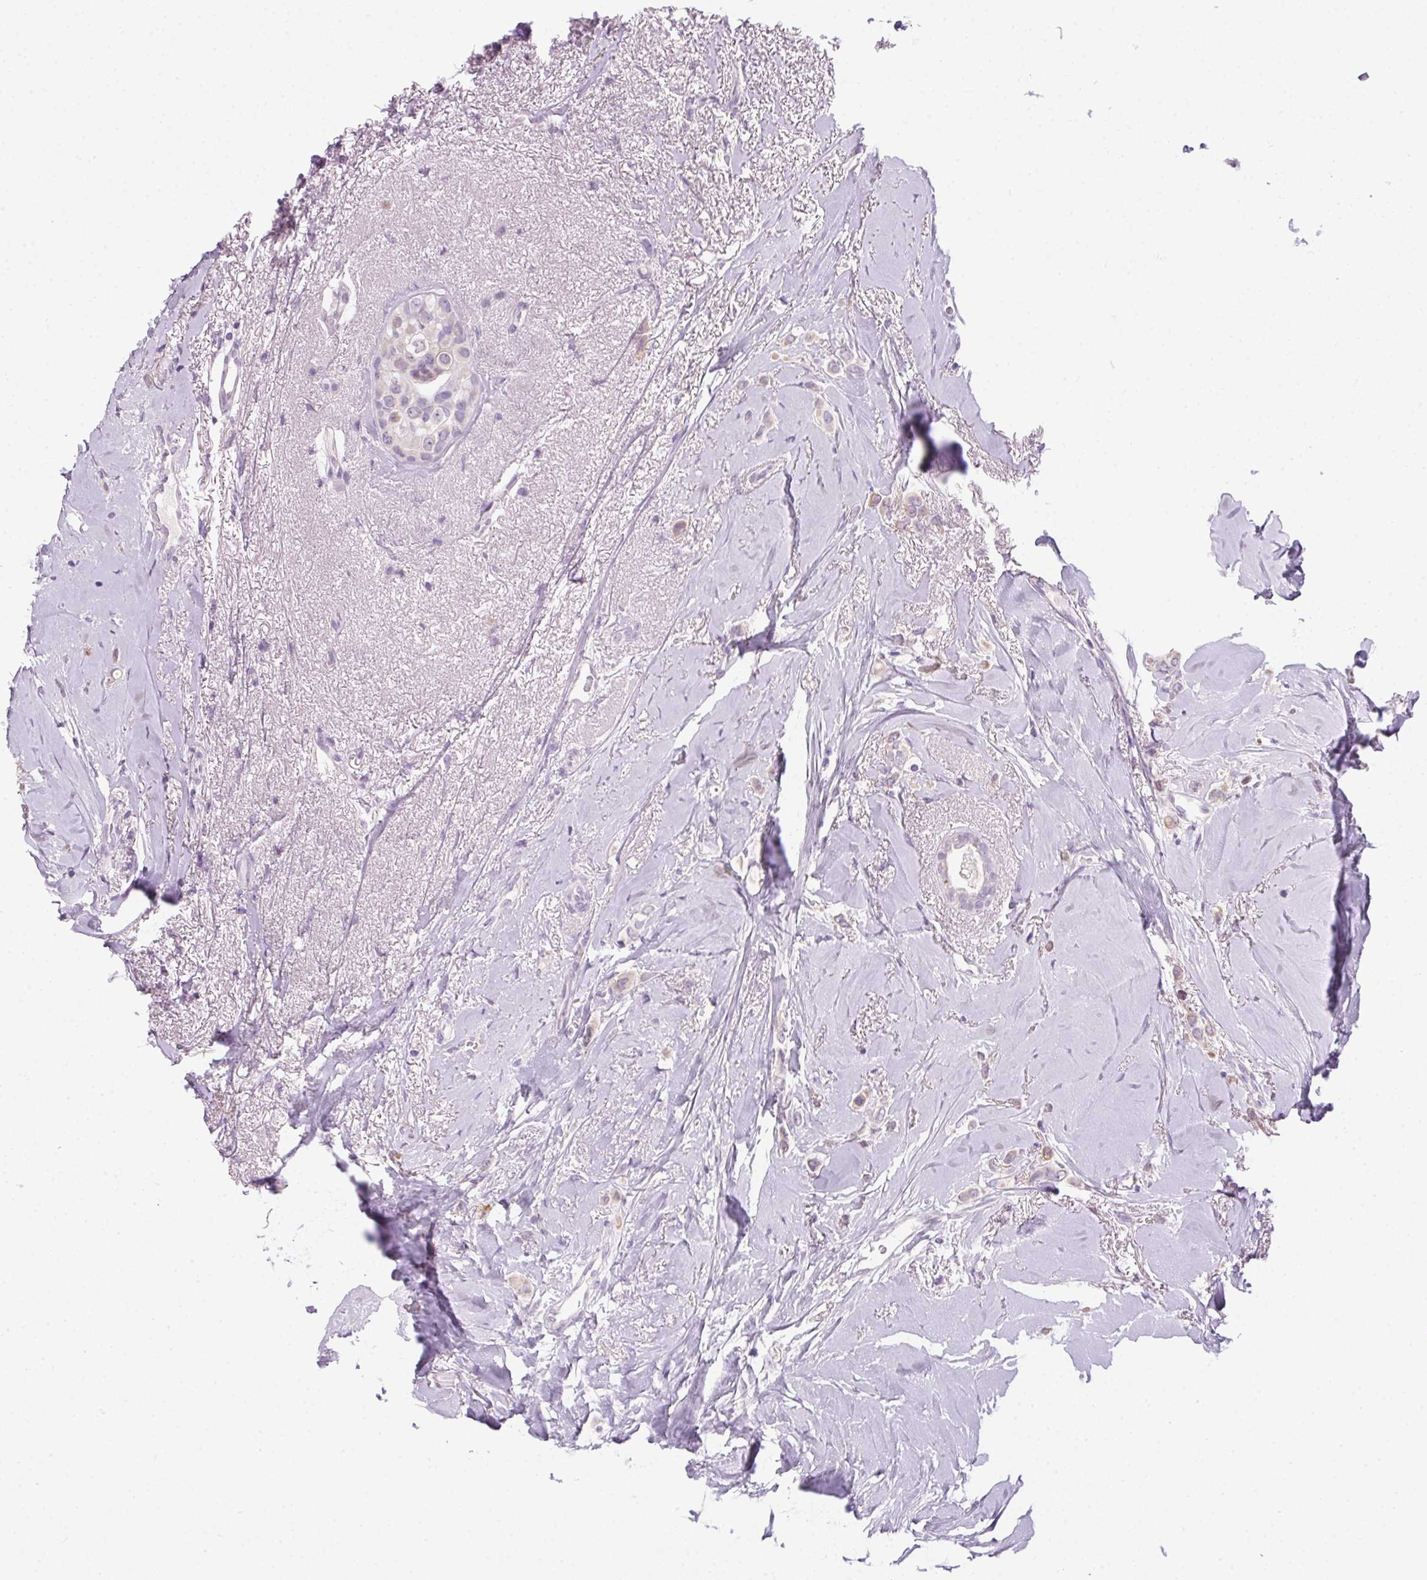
{"staining": {"intensity": "weak", "quantity": "25%-75%", "location": "cytoplasmic/membranous"}, "tissue": "breast cancer", "cell_type": "Tumor cells", "image_type": "cancer", "snomed": [{"axis": "morphology", "description": "Lobular carcinoma"}, {"axis": "topography", "description": "Breast"}], "caption": "The immunohistochemical stain labels weak cytoplasmic/membranous positivity in tumor cells of breast cancer tissue. Immunohistochemistry (ihc) stains the protein in brown and the nuclei are stained blue.", "gene": "POPDC2", "patient": {"sex": "female", "age": 66}}